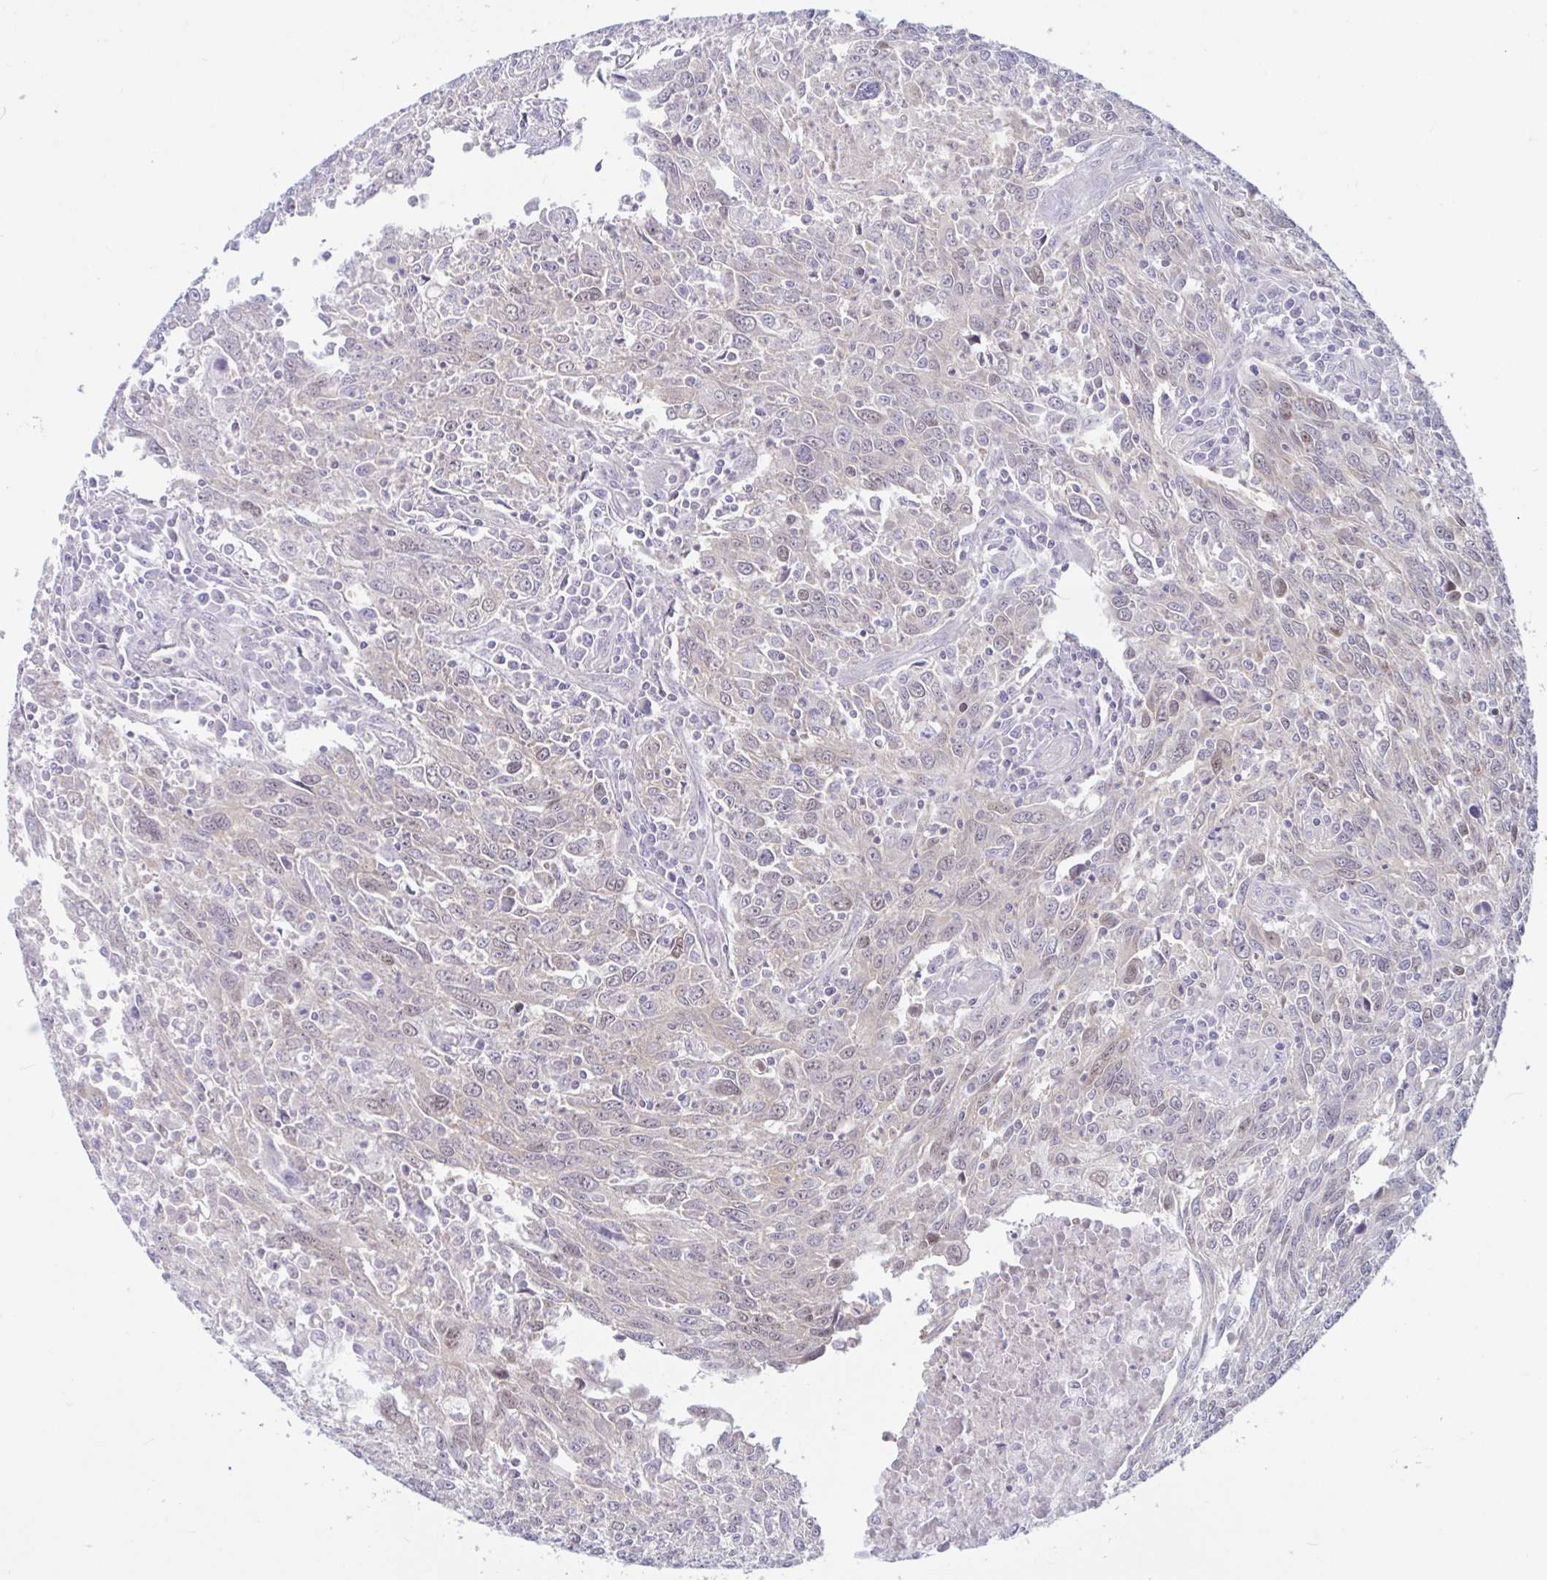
{"staining": {"intensity": "weak", "quantity": "<25%", "location": "nuclear"}, "tissue": "breast cancer", "cell_type": "Tumor cells", "image_type": "cancer", "snomed": [{"axis": "morphology", "description": "Duct carcinoma"}, {"axis": "topography", "description": "Breast"}], "caption": "Immunohistochemistry micrograph of neoplastic tissue: human breast cancer (intraductal carcinoma) stained with DAB displays no significant protein positivity in tumor cells.", "gene": "TSN", "patient": {"sex": "female", "age": 50}}